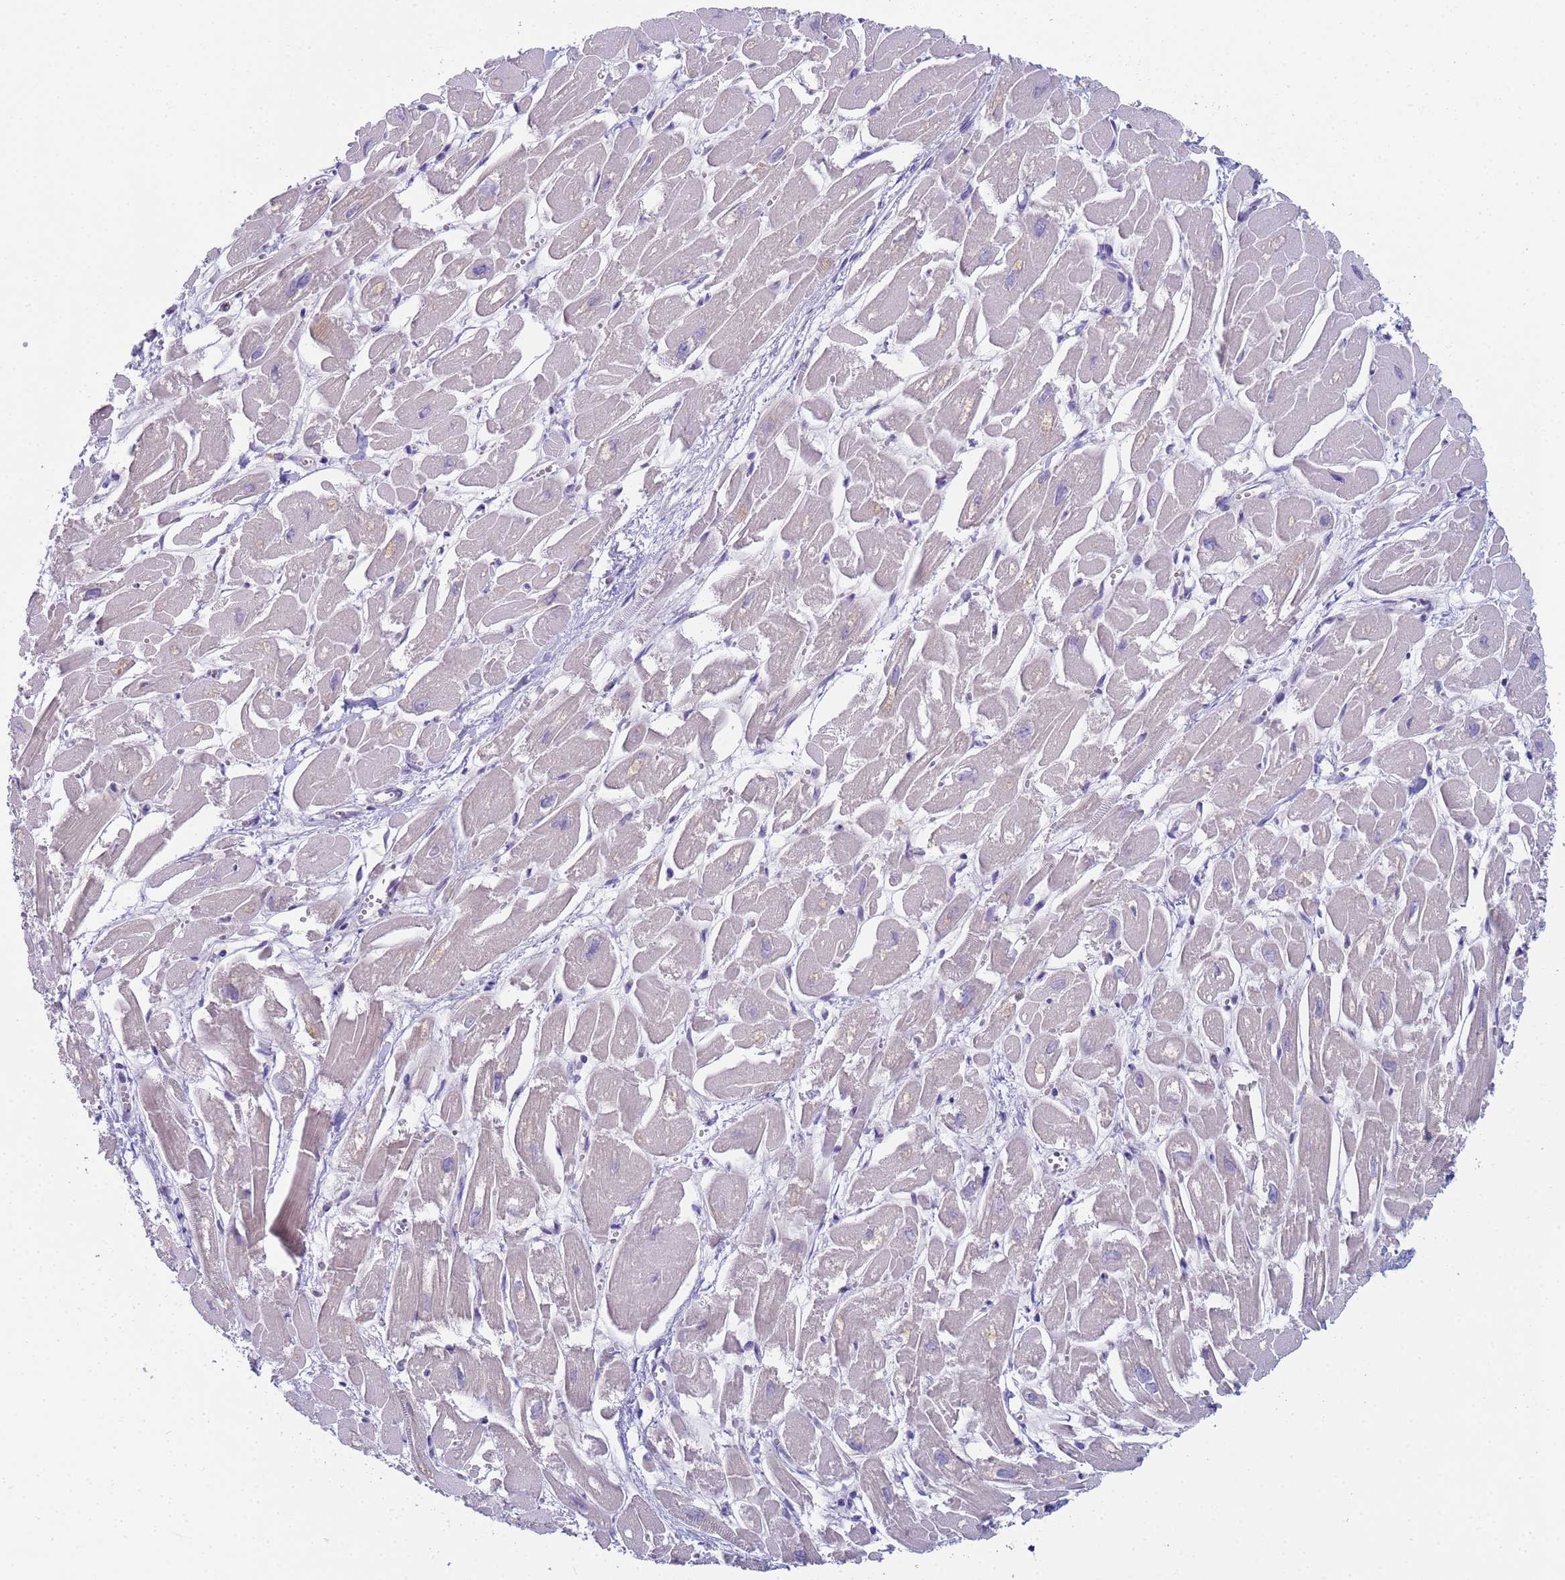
{"staining": {"intensity": "negative", "quantity": "none", "location": "none"}, "tissue": "heart muscle", "cell_type": "Cardiomyocytes", "image_type": "normal", "snomed": [{"axis": "morphology", "description": "Normal tissue, NOS"}, {"axis": "topography", "description": "Heart"}], "caption": "Protein analysis of benign heart muscle exhibits no significant expression in cardiomyocytes. (Brightfield microscopy of DAB (3,3'-diaminobenzidine) immunohistochemistry (IHC) at high magnification).", "gene": "CR1", "patient": {"sex": "male", "age": 54}}